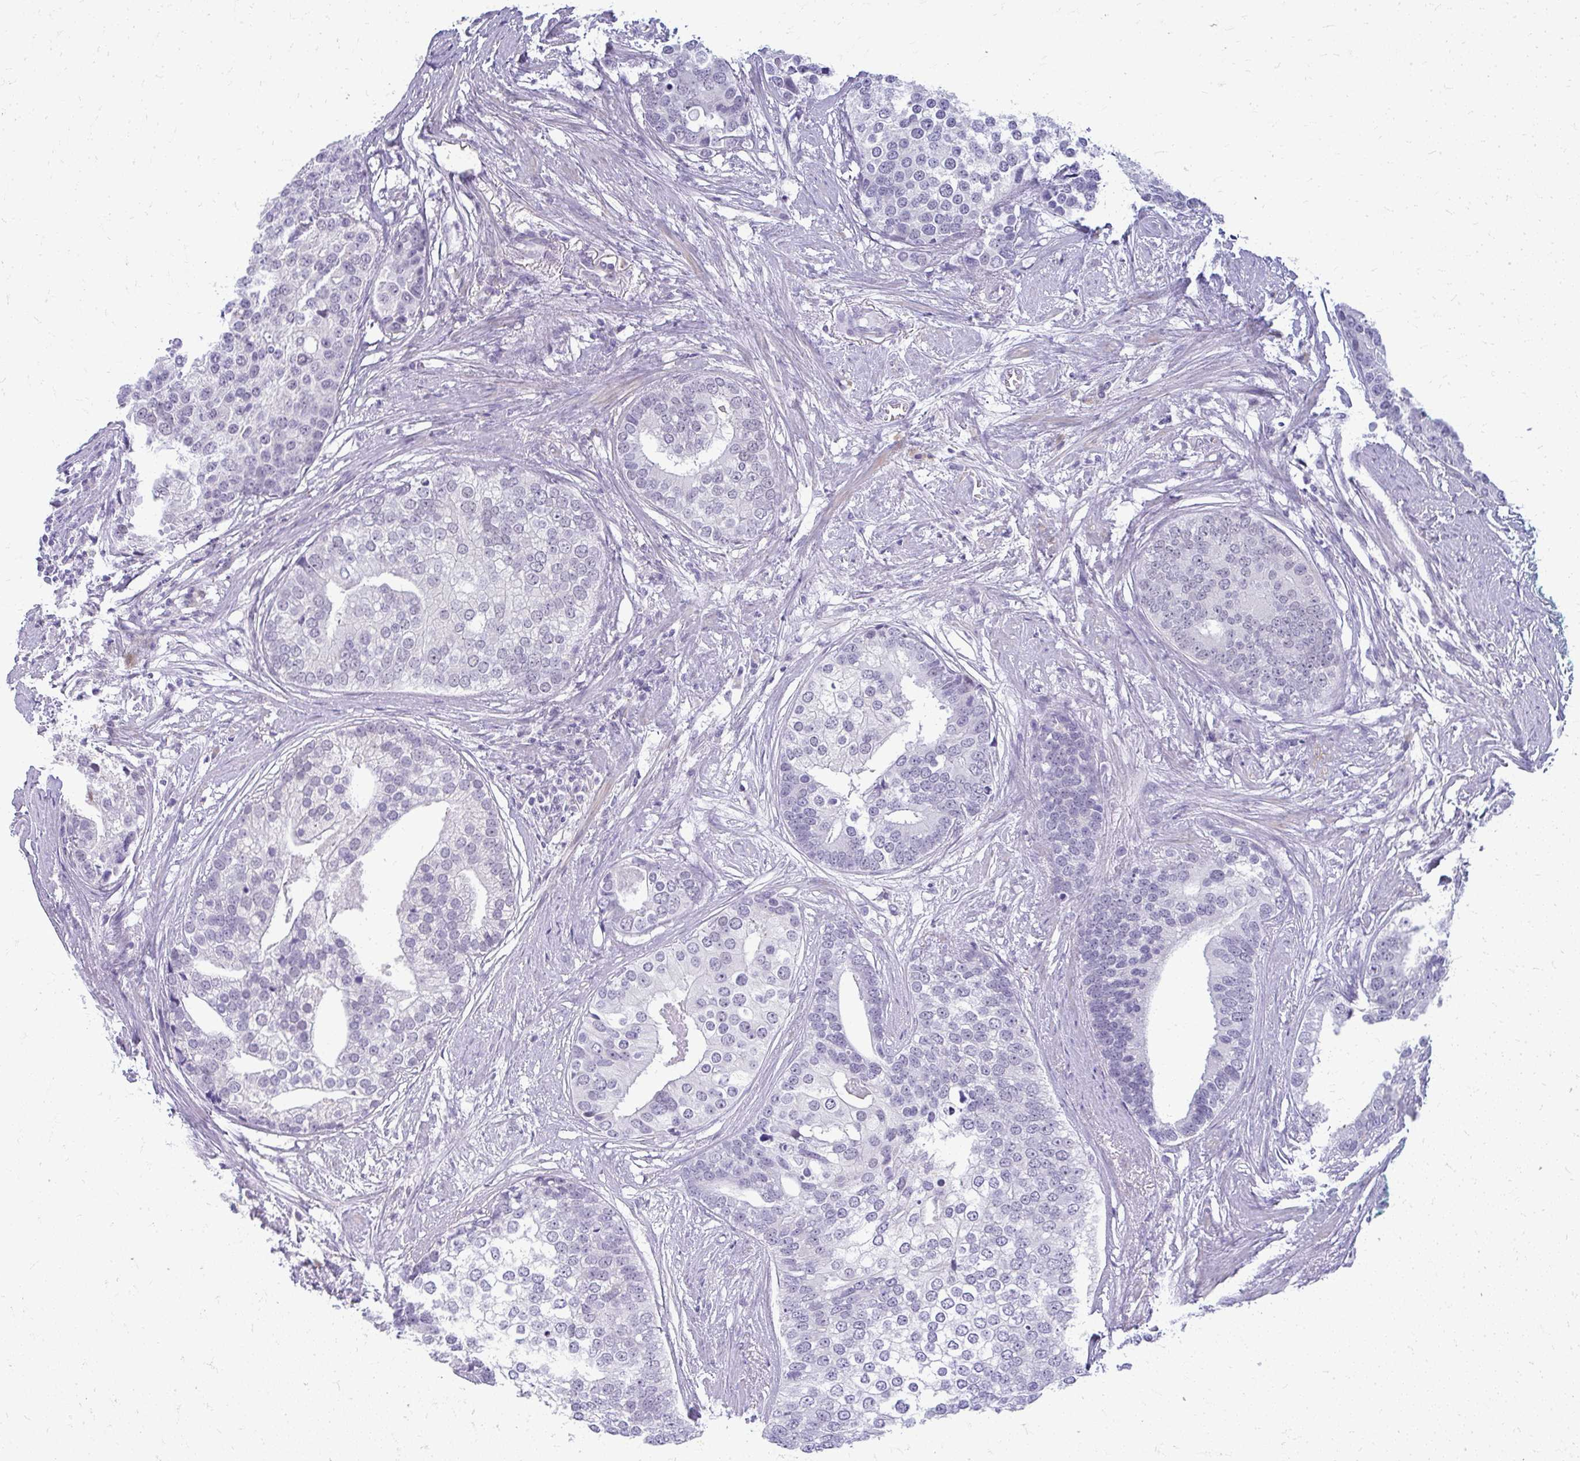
{"staining": {"intensity": "negative", "quantity": "none", "location": "none"}, "tissue": "prostate cancer", "cell_type": "Tumor cells", "image_type": "cancer", "snomed": [{"axis": "morphology", "description": "Adenocarcinoma, High grade"}, {"axis": "topography", "description": "Prostate"}], "caption": "This is an immunohistochemistry (IHC) histopathology image of prostate cancer (adenocarcinoma (high-grade)). There is no positivity in tumor cells.", "gene": "TEX33", "patient": {"sex": "male", "age": 62}}